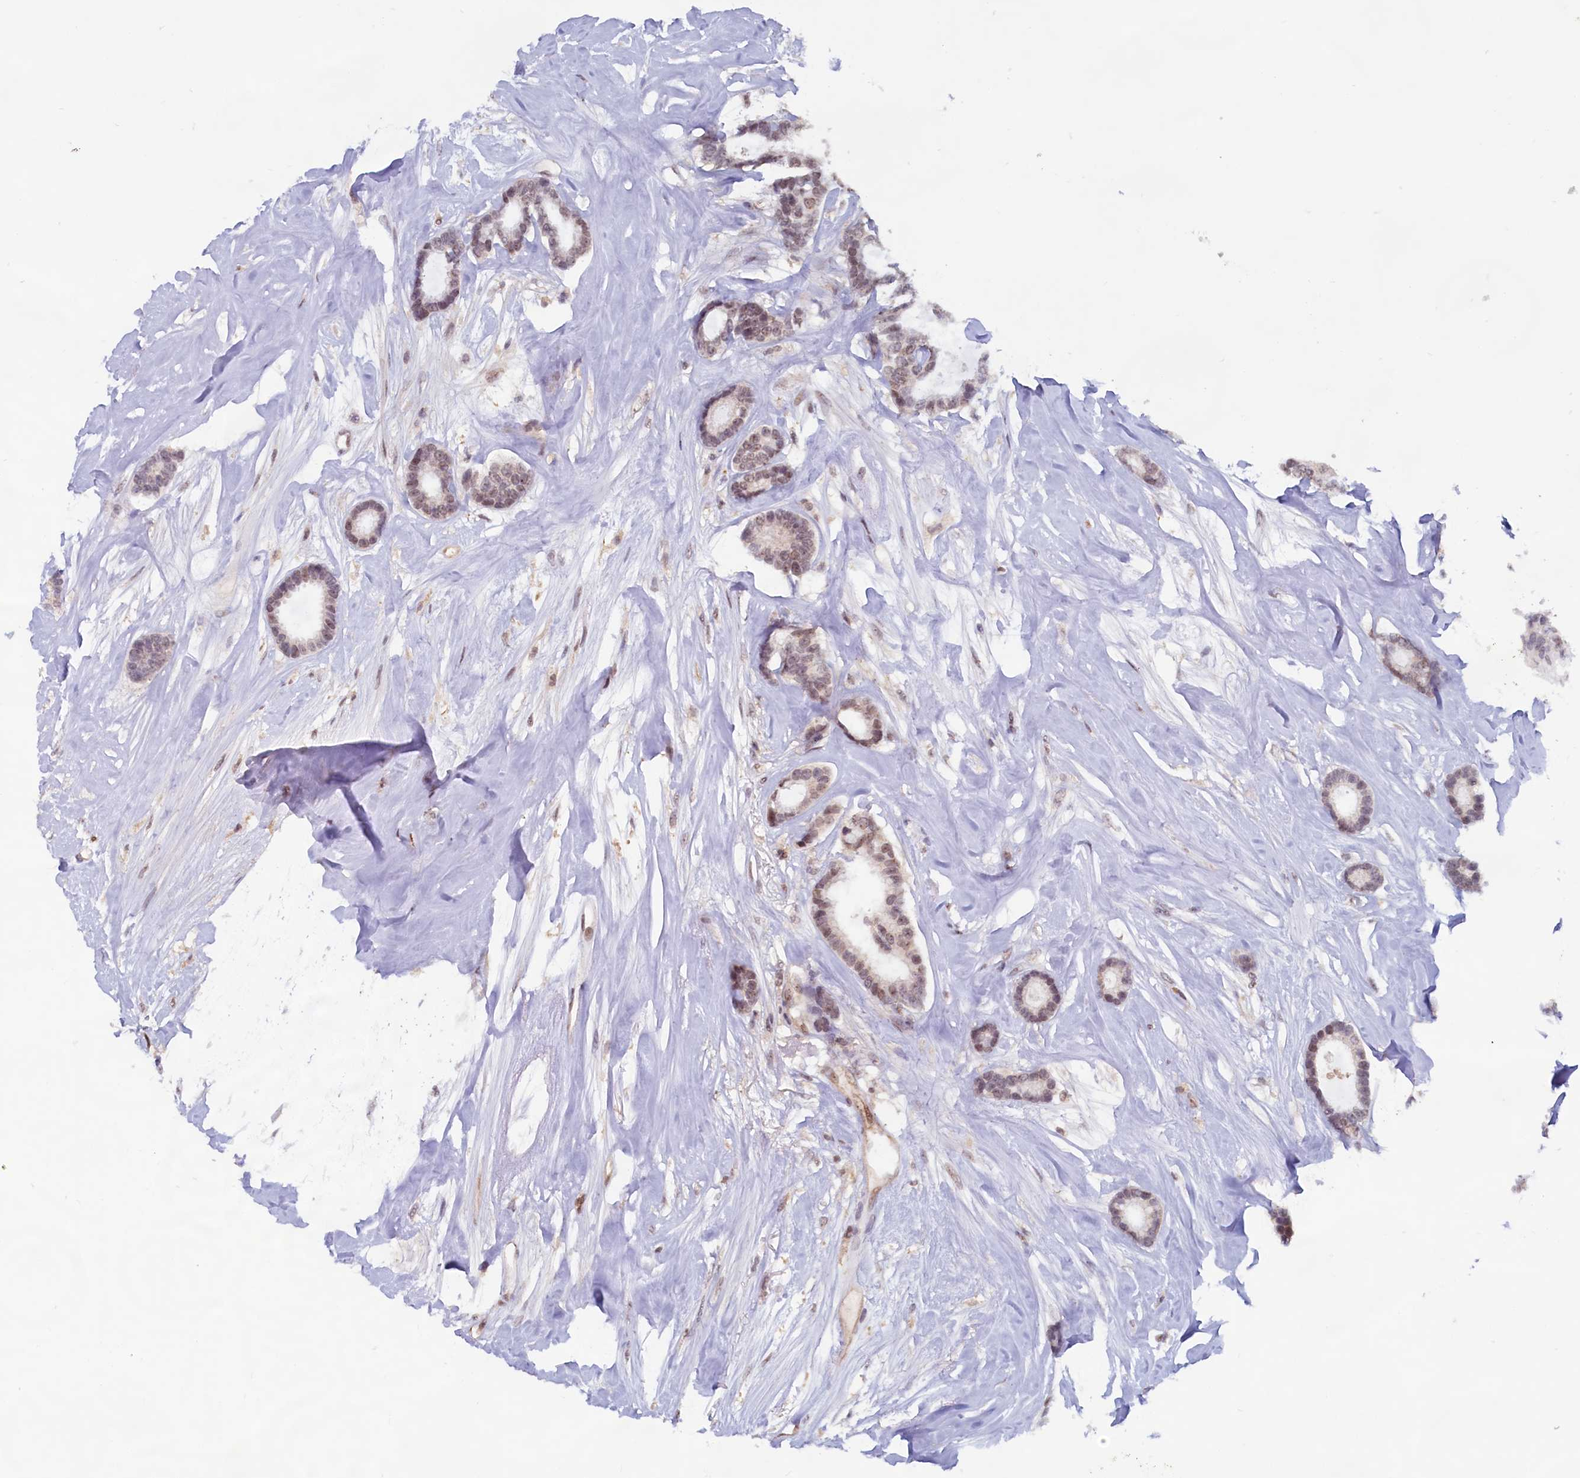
{"staining": {"intensity": "moderate", "quantity": "25%-75%", "location": "nuclear"}, "tissue": "breast cancer", "cell_type": "Tumor cells", "image_type": "cancer", "snomed": [{"axis": "morphology", "description": "Duct carcinoma"}, {"axis": "topography", "description": "Breast"}], "caption": "There is medium levels of moderate nuclear positivity in tumor cells of intraductal carcinoma (breast), as demonstrated by immunohistochemical staining (brown color).", "gene": "C1D", "patient": {"sex": "female", "age": 87}}